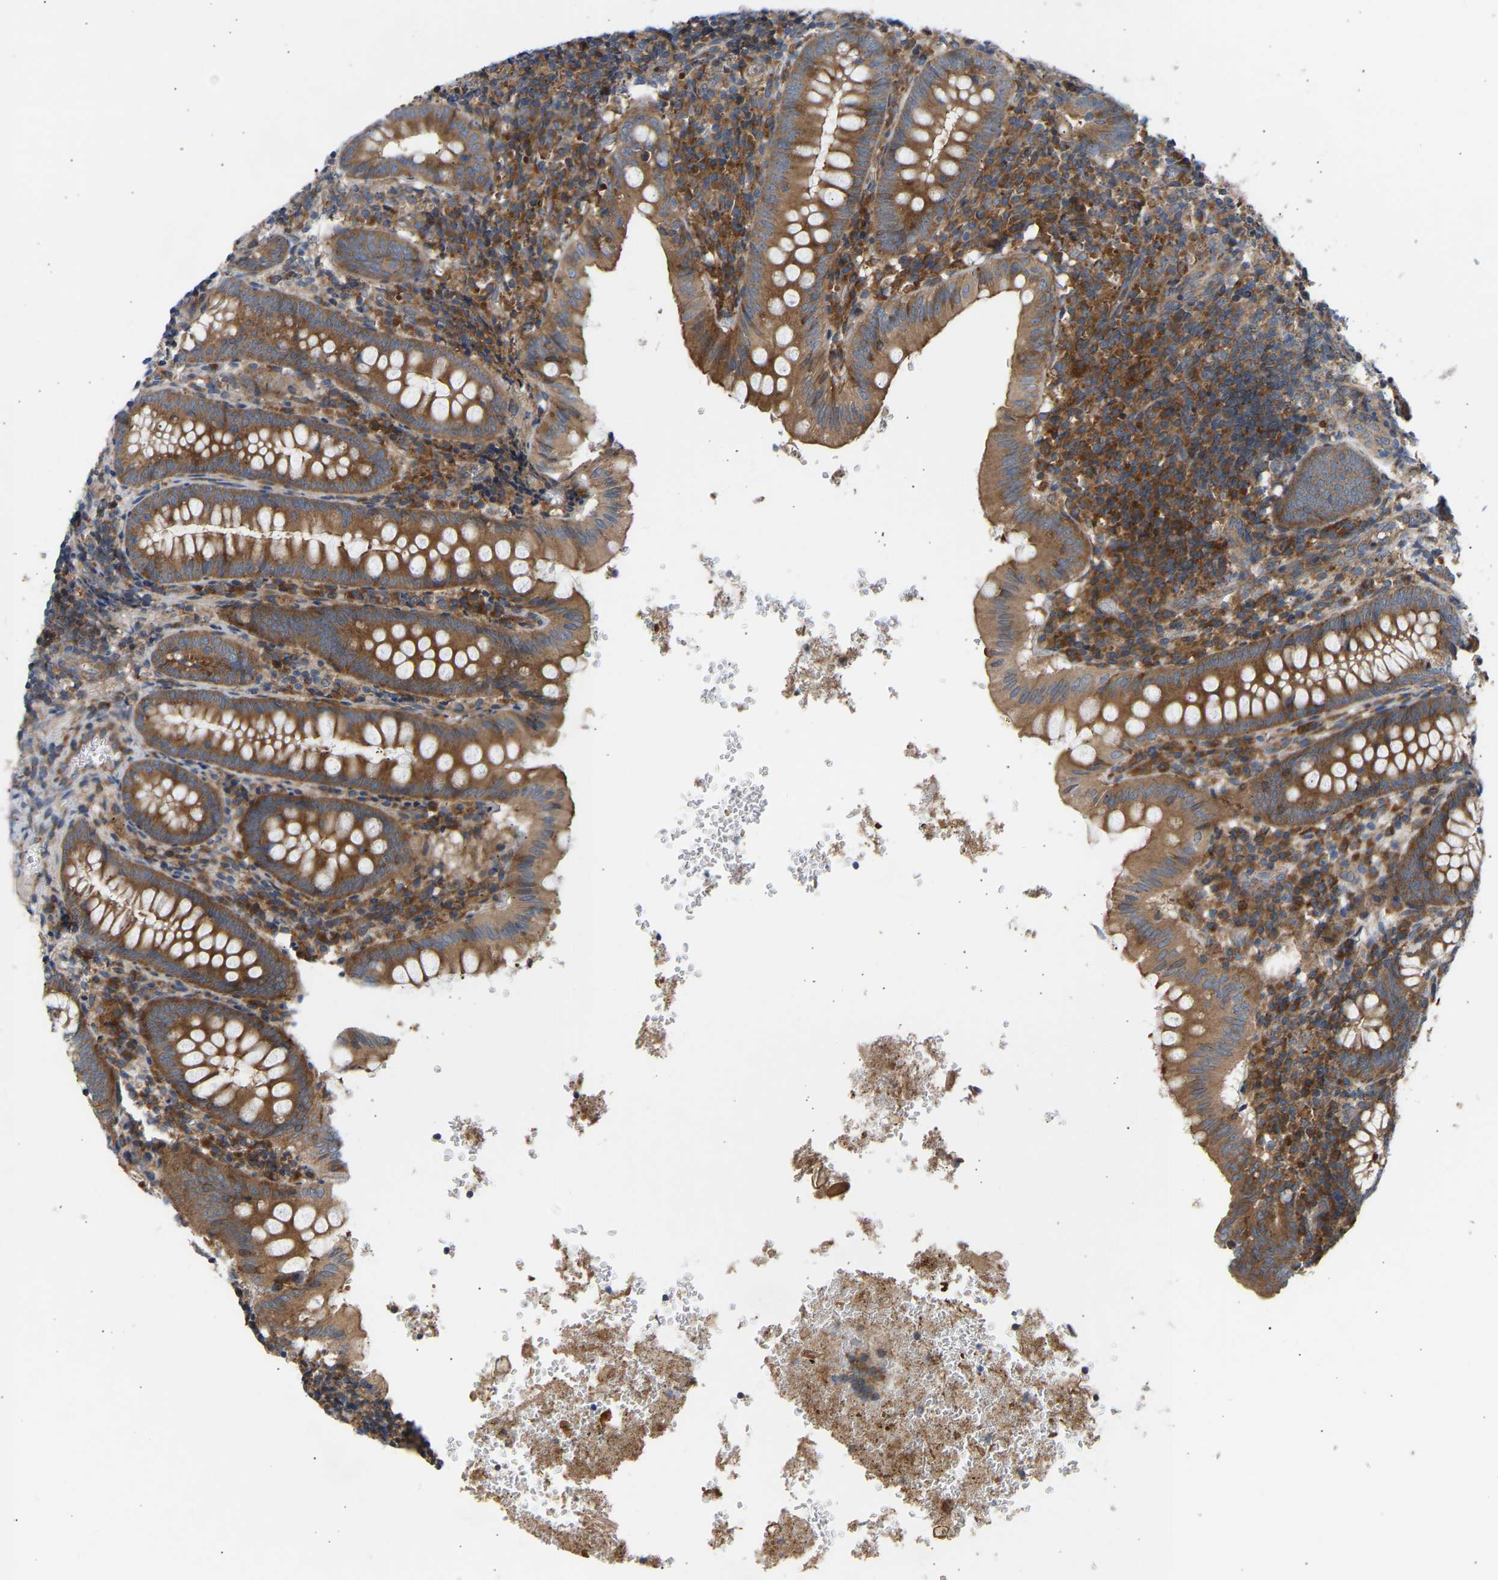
{"staining": {"intensity": "strong", "quantity": ">75%", "location": "cytoplasmic/membranous"}, "tissue": "appendix", "cell_type": "Glandular cells", "image_type": "normal", "snomed": [{"axis": "morphology", "description": "Normal tissue, NOS"}, {"axis": "topography", "description": "Appendix"}], "caption": "Immunohistochemical staining of benign appendix reveals high levels of strong cytoplasmic/membranous positivity in approximately >75% of glandular cells. The staining was performed using DAB (3,3'-diaminobenzidine) to visualize the protein expression in brown, while the nuclei were stained in blue with hematoxylin (Magnification: 20x).", "gene": "GCN1", "patient": {"sex": "male", "age": 8}}